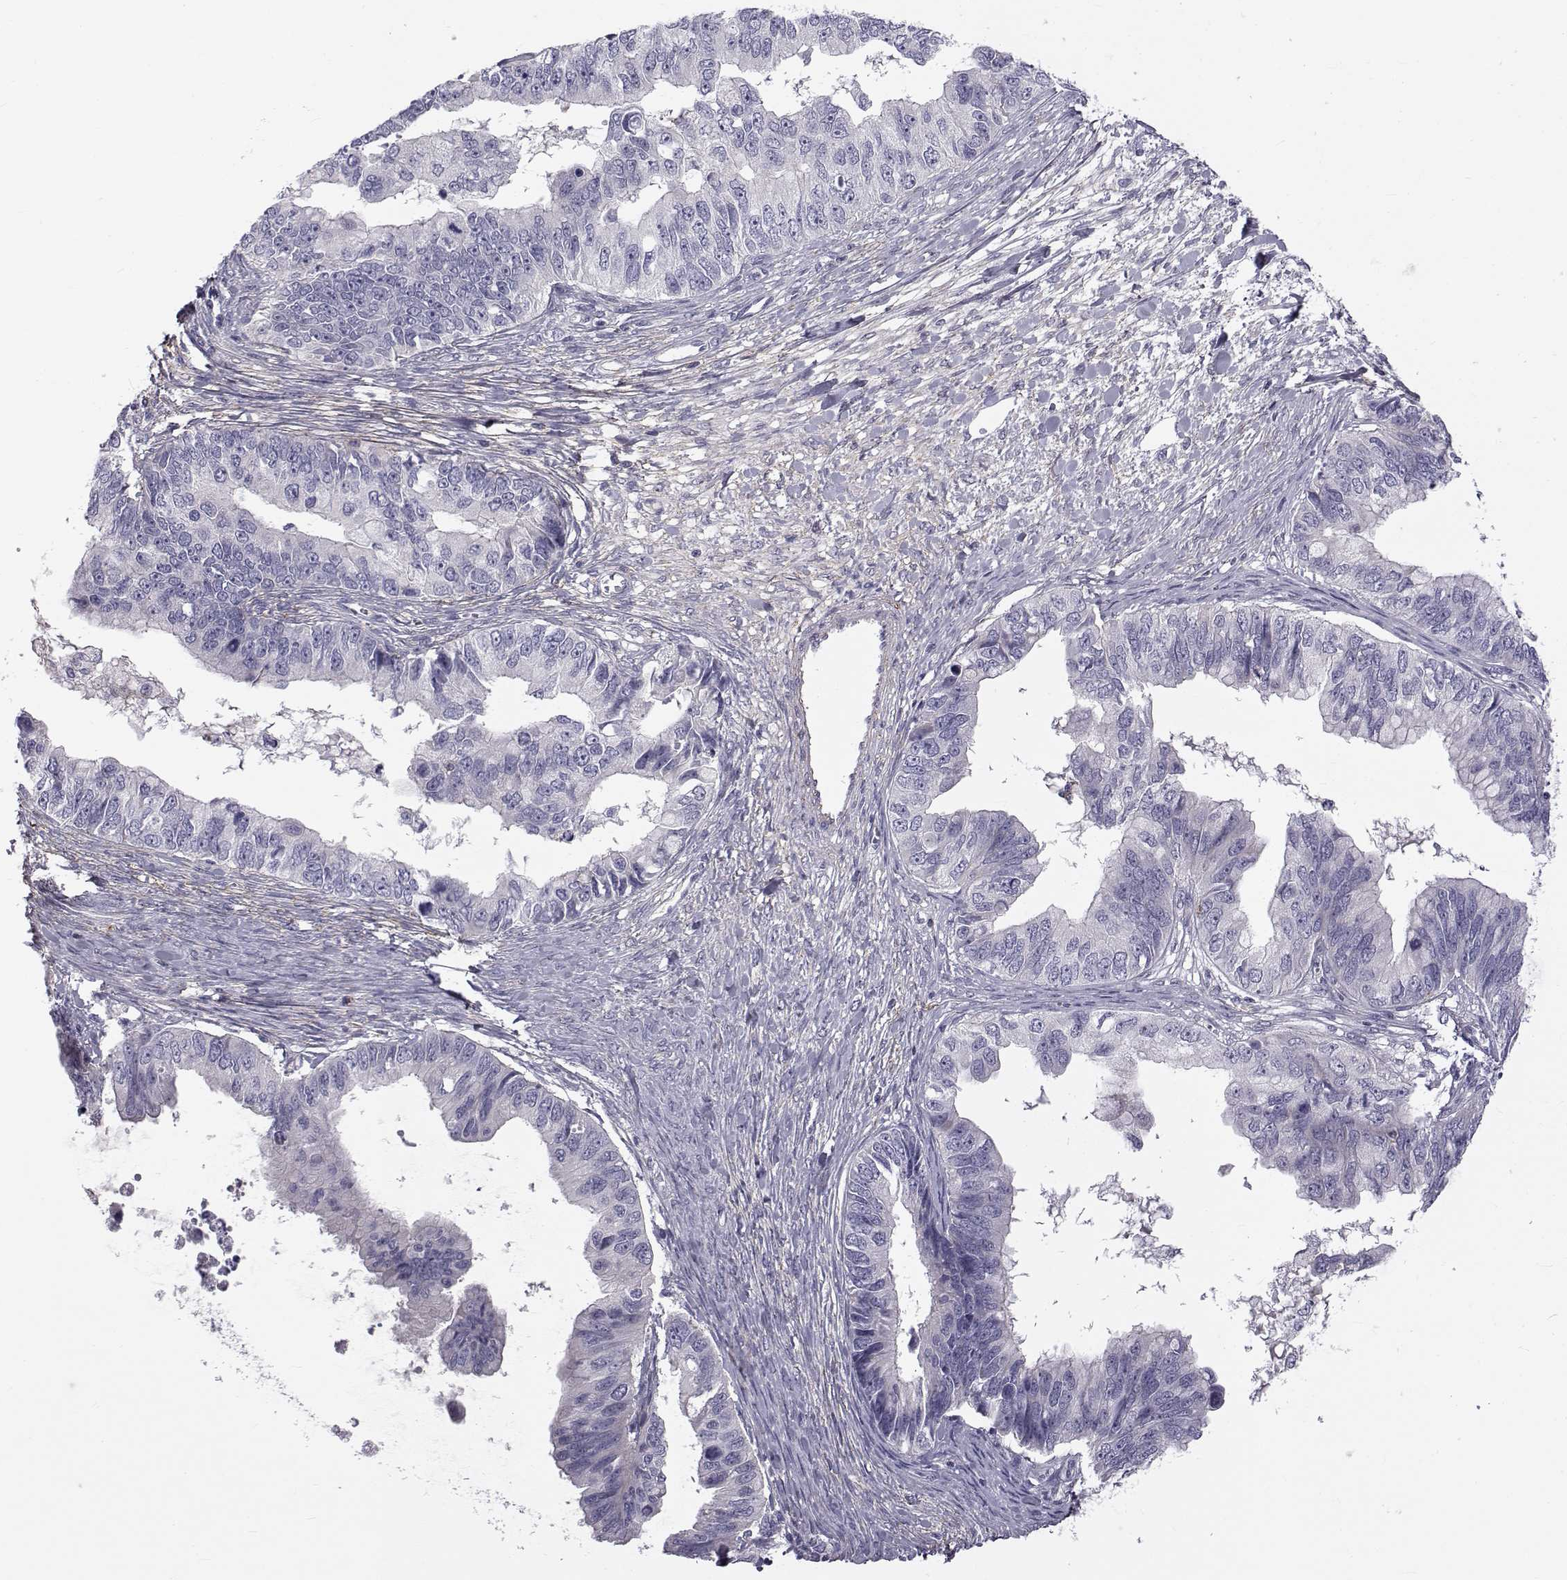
{"staining": {"intensity": "negative", "quantity": "none", "location": "none"}, "tissue": "ovarian cancer", "cell_type": "Tumor cells", "image_type": "cancer", "snomed": [{"axis": "morphology", "description": "Cystadenocarcinoma, mucinous, NOS"}, {"axis": "topography", "description": "Ovary"}], "caption": "Tumor cells are negative for brown protein staining in mucinous cystadenocarcinoma (ovarian).", "gene": "LRRC27", "patient": {"sex": "female", "age": 76}}